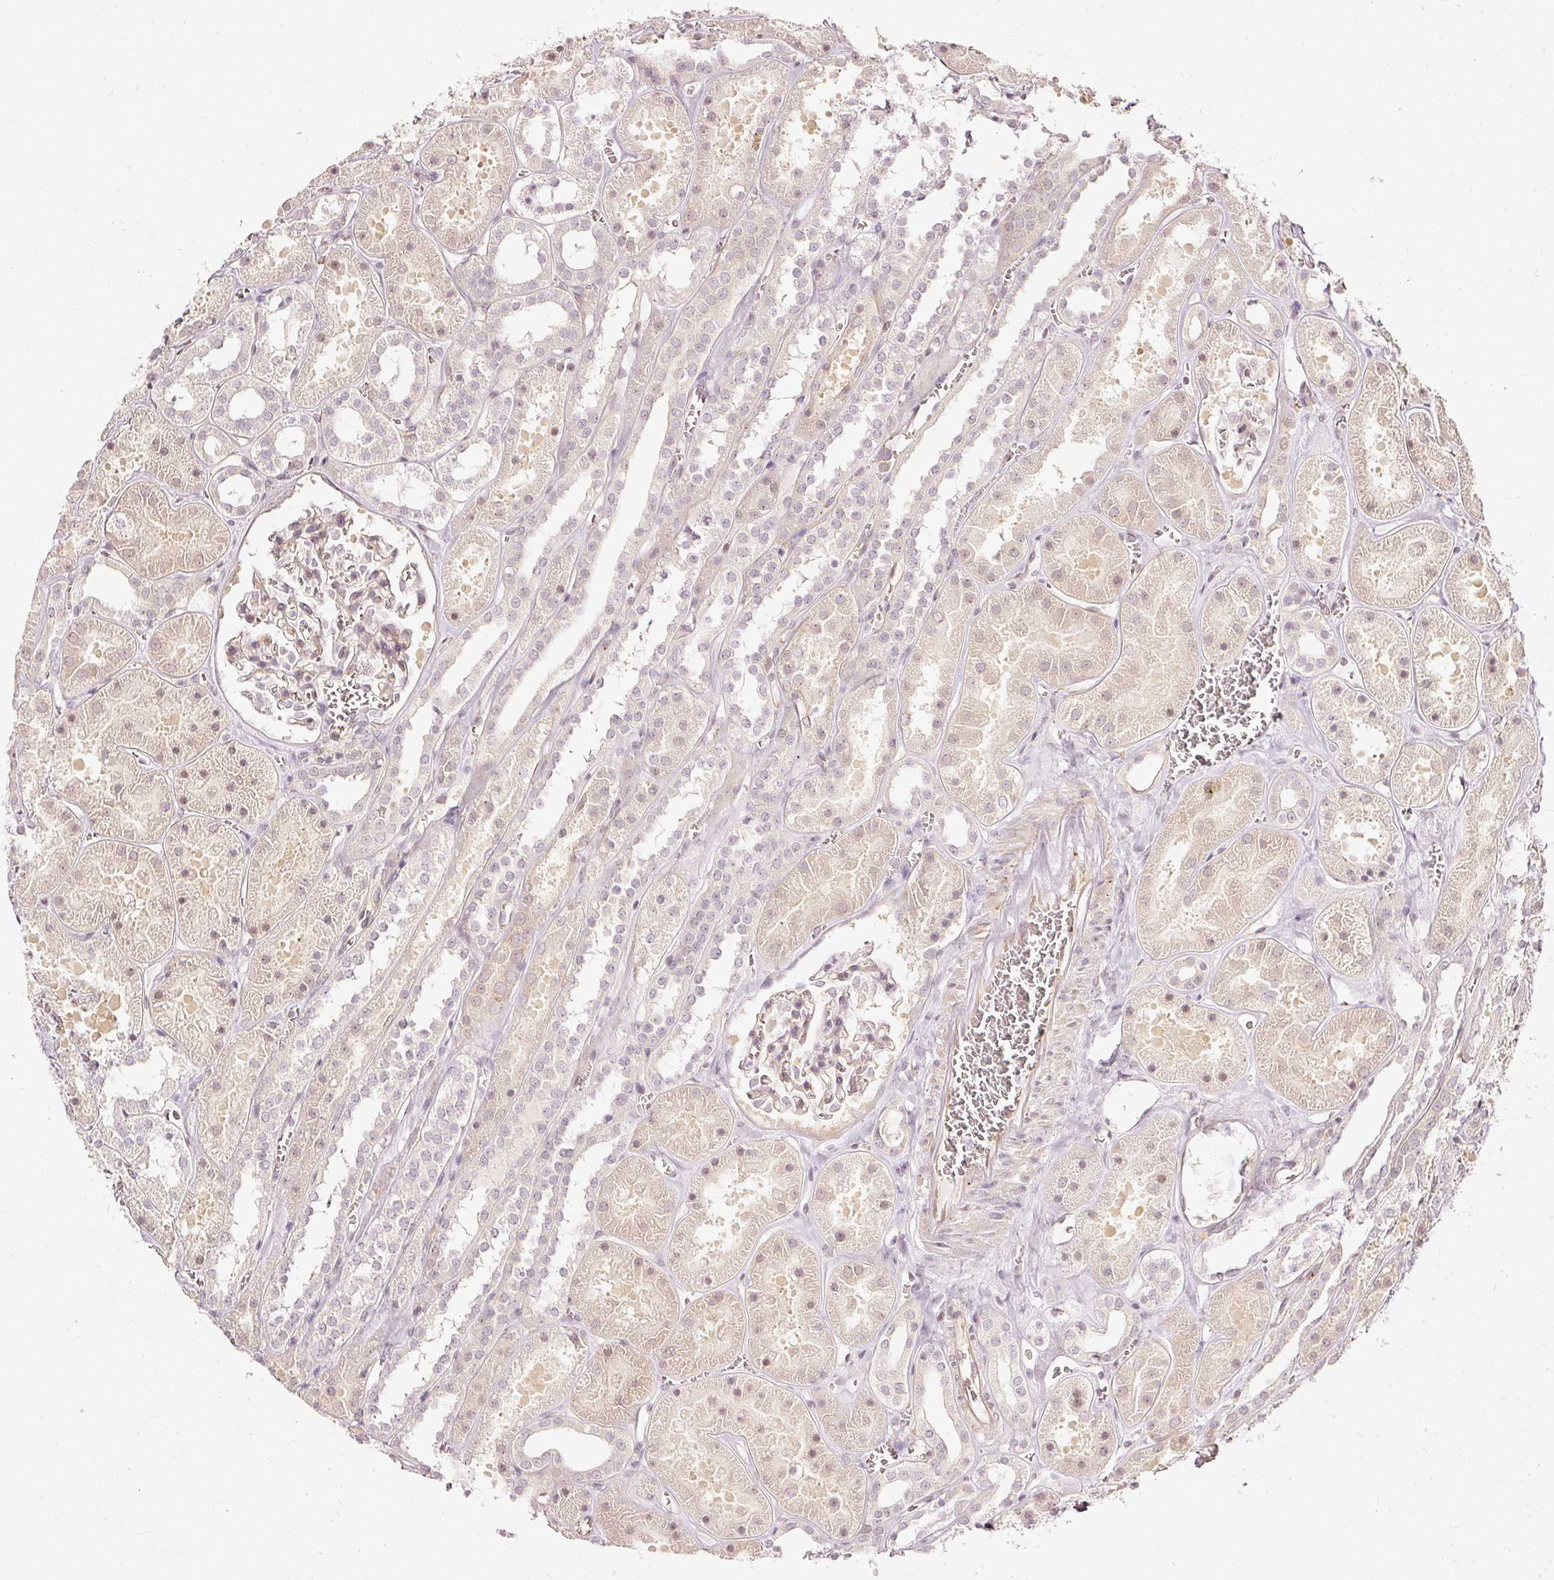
{"staining": {"intensity": "negative", "quantity": "none", "location": "none"}, "tissue": "kidney", "cell_type": "Cells in glomeruli", "image_type": "normal", "snomed": [{"axis": "morphology", "description": "Normal tissue, NOS"}, {"axis": "topography", "description": "Kidney"}], "caption": "DAB (3,3'-diaminobenzidine) immunohistochemical staining of normal kidney exhibits no significant staining in cells in glomeruli. (Brightfield microscopy of DAB (3,3'-diaminobenzidine) IHC at high magnification).", "gene": "DRD2", "patient": {"sex": "female", "age": 41}}